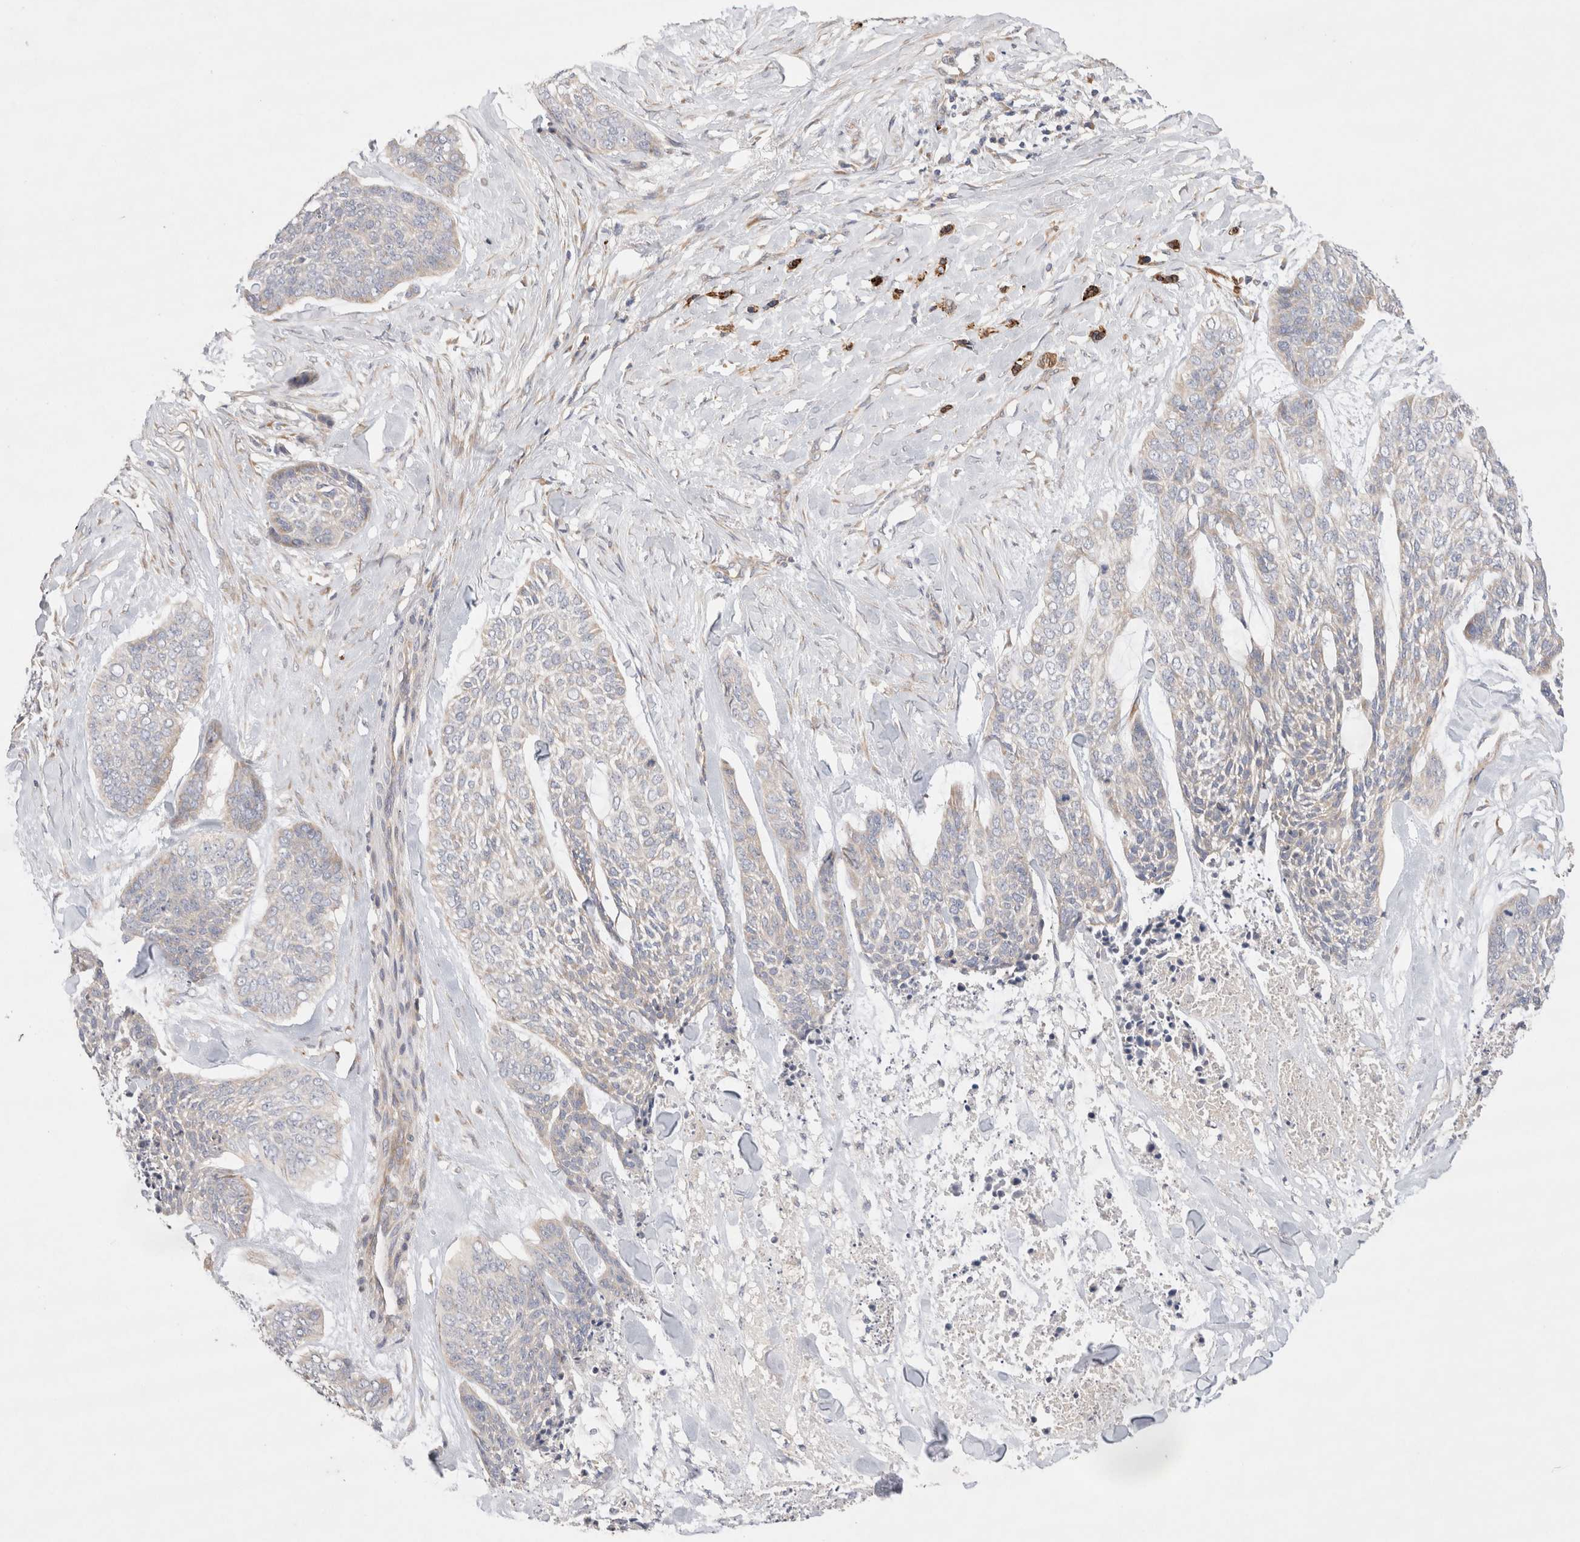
{"staining": {"intensity": "negative", "quantity": "none", "location": "none"}, "tissue": "skin cancer", "cell_type": "Tumor cells", "image_type": "cancer", "snomed": [{"axis": "morphology", "description": "Basal cell carcinoma"}, {"axis": "topography", "description": "Skin"}], "caption": "Skin cancer (basal cell carcinoma) was stained to show a protein in brown. There is no significant expression in tumor cells.", "gene": "TBC1D16", "patient": {"sex": "female", "age": 64}}